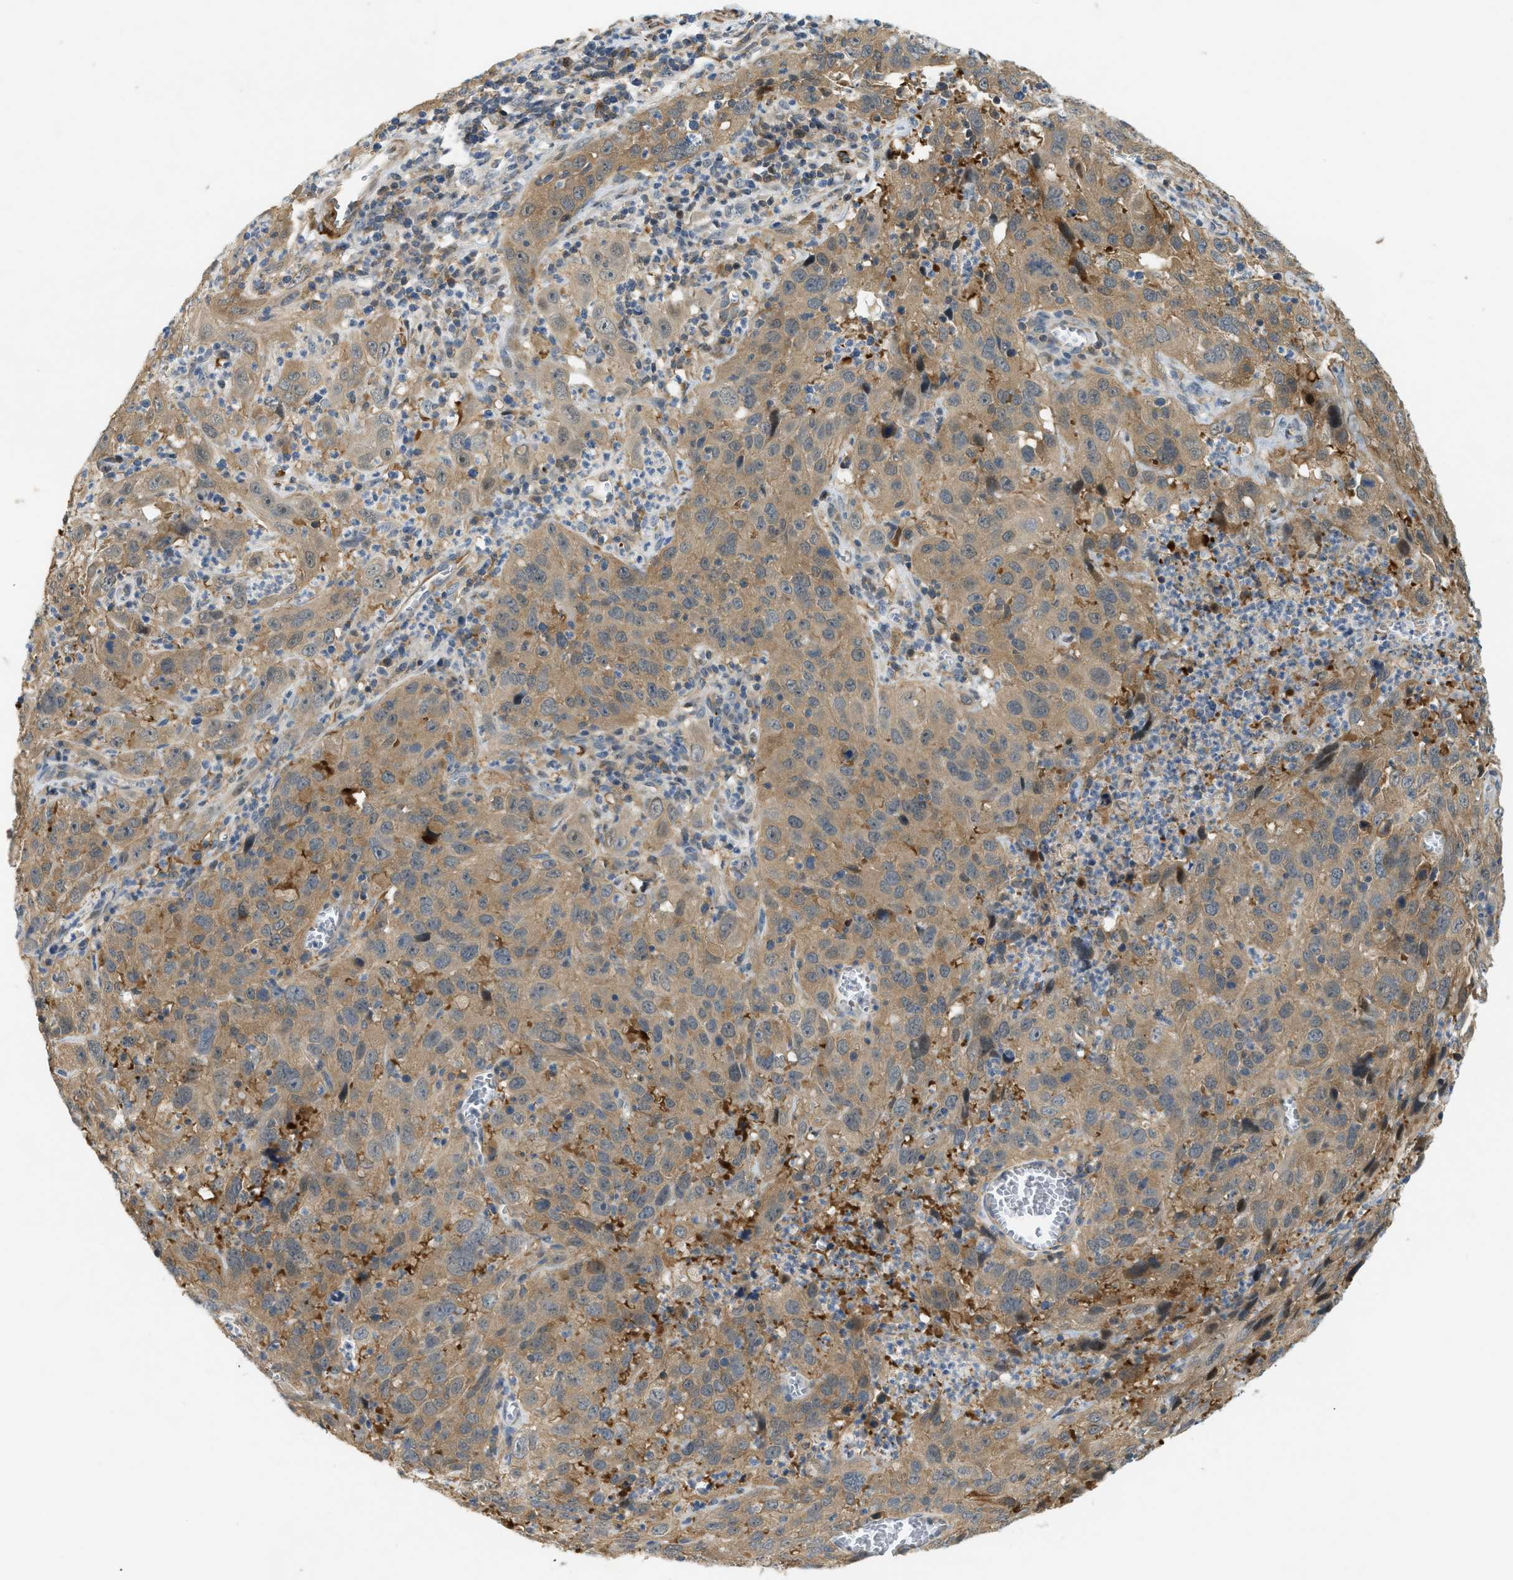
{"staining": {"intensity": "moderate", "quantity": ">75%", "location": "cytoplasmic/membranous"}, "tissue": "cervical cancer", "cell_type": "Tumor cells", "image_type": "cancer", "snomed": [{"axis": "morphology", "description": "Squamous cell carcinoma, NOS"}, {"axis": "topography", "description": "Cervix"}], "caption": "Immunohistochemical staining of cervical cancer exhibits moderate cytoplasmic/membranous protein expression in about >75% of tumor cells. Using DAB (3,3'-diaminobenzidine) (brown) and hematoxylin (blue) stains, captured at high magnification using brightfield microscopy.", "gene": "PDCL3", "patient": {"sex": "female", "age": 32}}